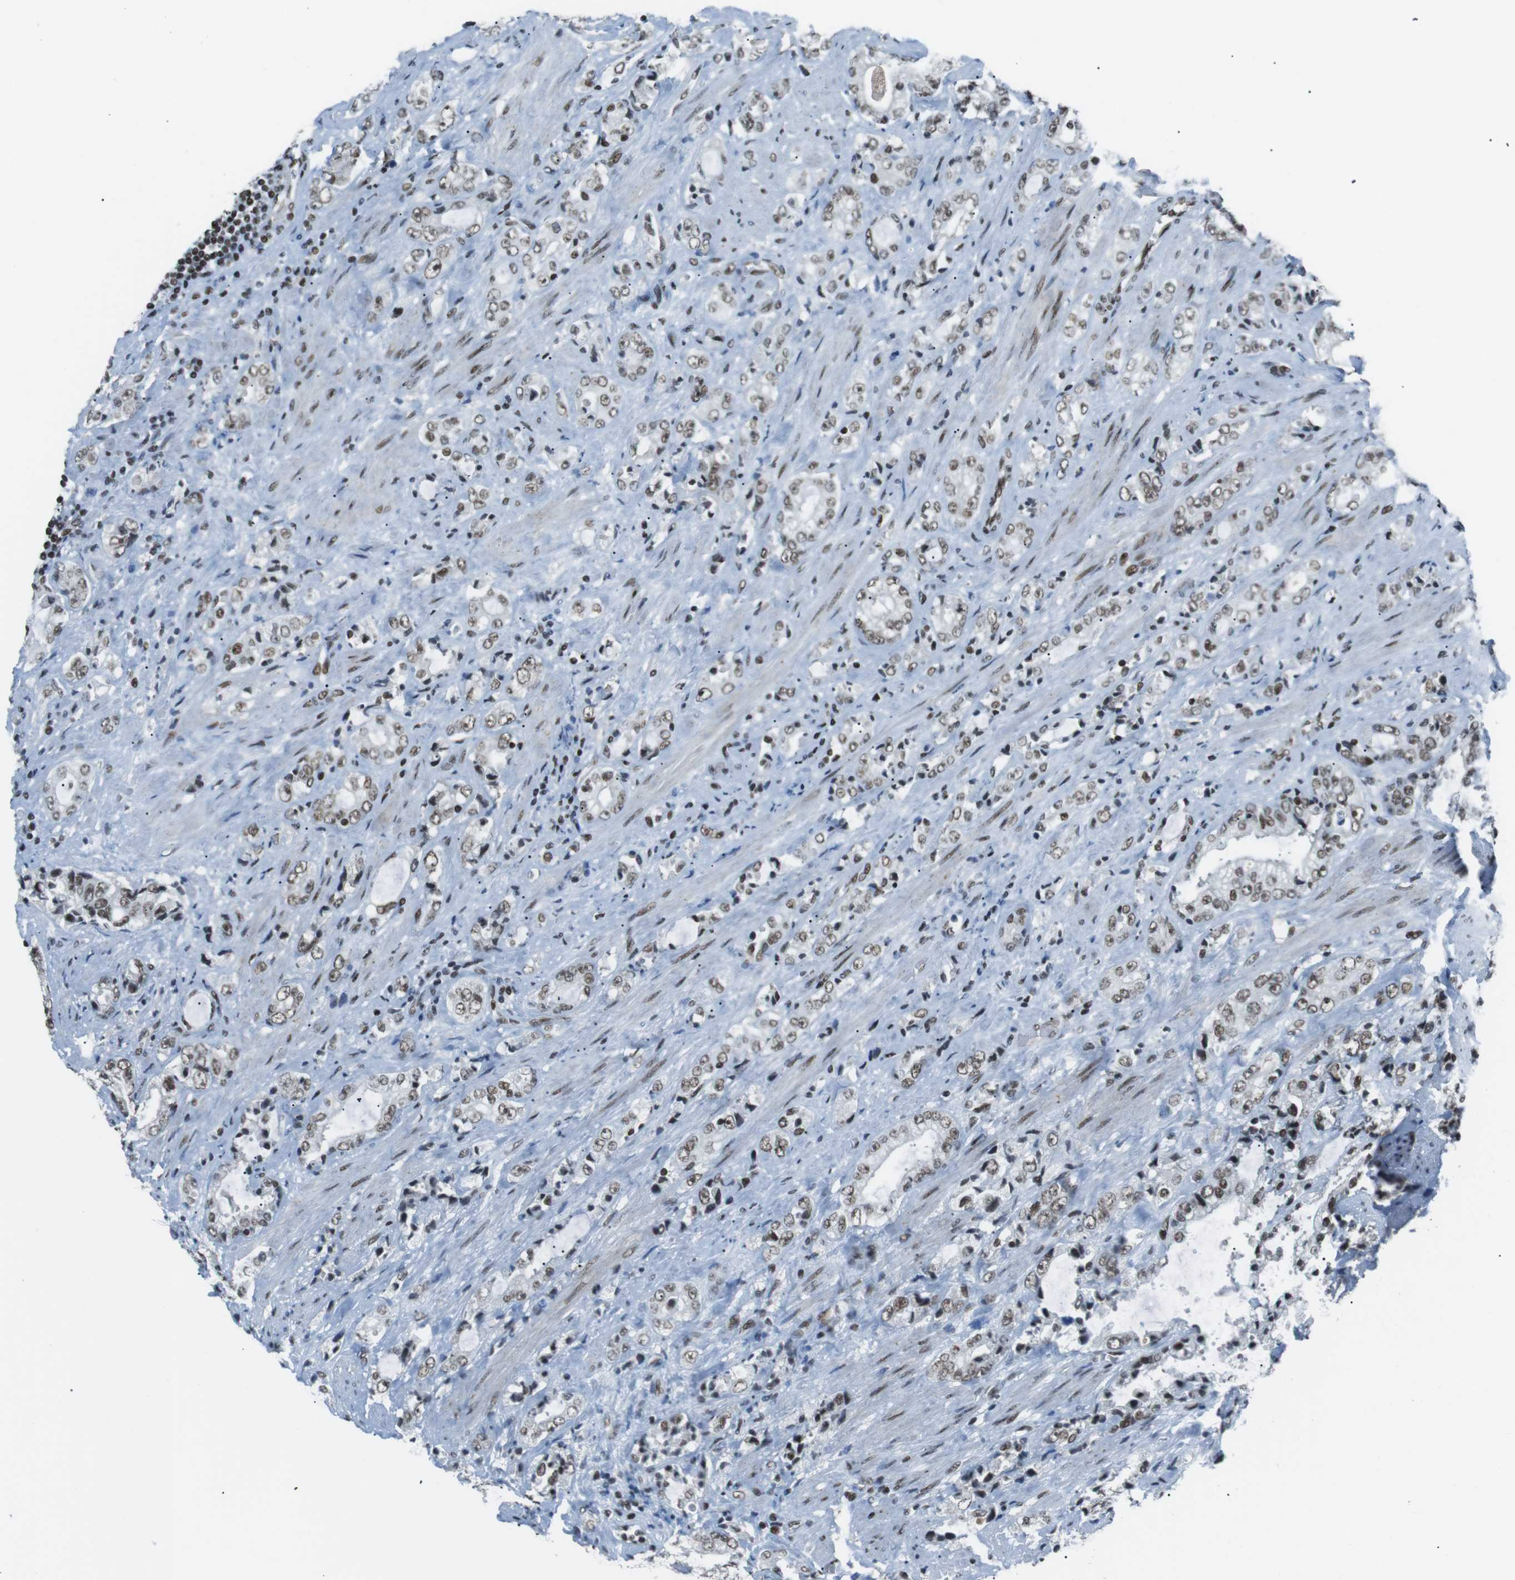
{"staining": {"intensity": "moderate", "quantity": ">75%", "location": "nuclear"}, "tissue": "prostate cancer", "cell_type": "Tumor cells", "image_type": "cancer", "snomed": [{"axis": "morphology", "description": "Adenocarcinoma, High grade"}, {"axis": "topography", "description": "Prostate"}], "caption": "Prostate cancer tissue reveals moderate nuclear expression in about >75% of tumor cells", "gene": "TAF1", "patient": {"sex": "male", "age": 61}}